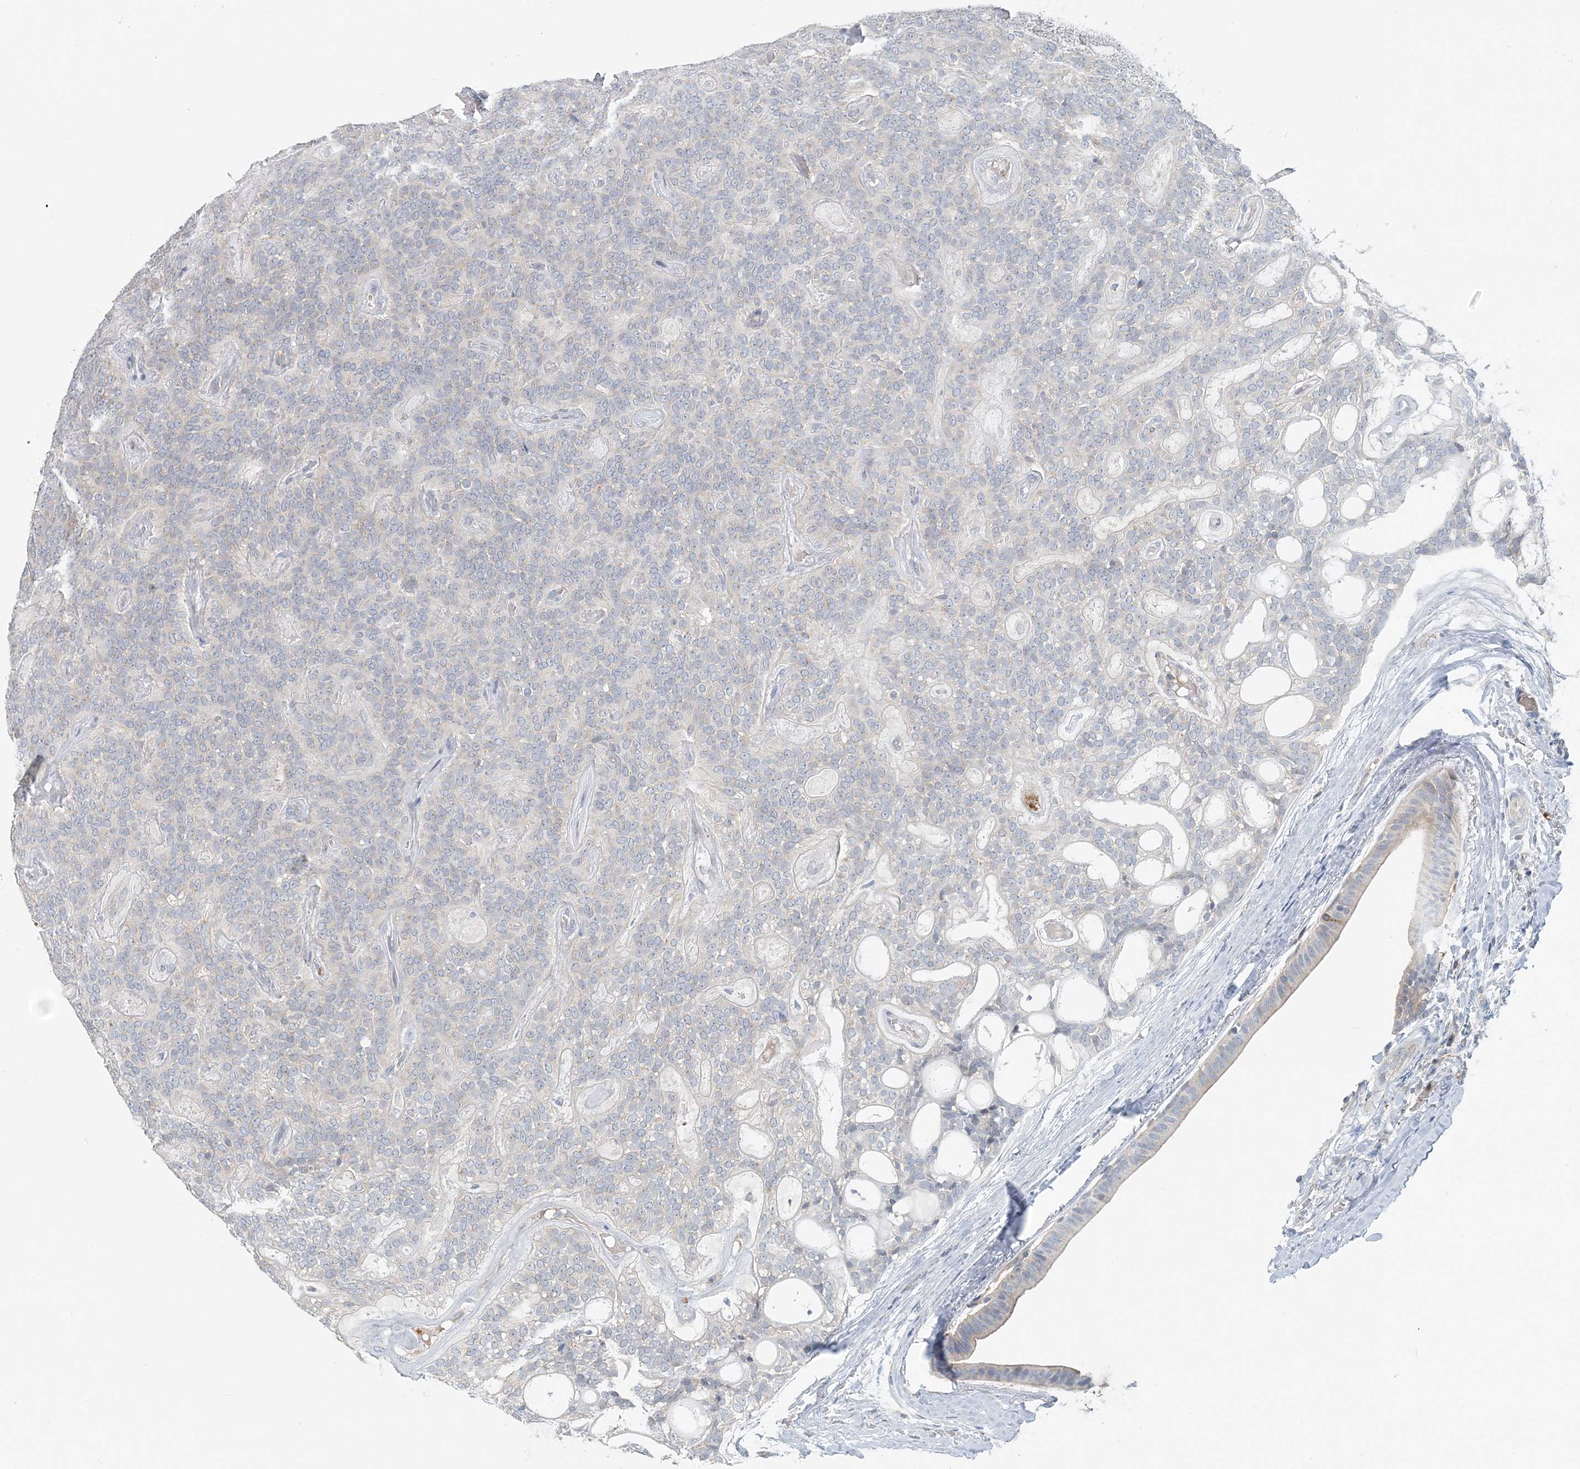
{"staining": {"intensity": "negative", "quantity": "none", "location": "none"}, "tissue": "head and neck cancer", "cell_type": "Tumor cells", "image_type": "cancer", "snomed": [{"axis": "morphology", "description": "Adenocarcinoma, NOS"}, {"axis": "topography", "description": "Head-Neck"}], "caption": "Head and neck cancer (adenocarcinoma) was stained to show a protein in brown. There is no significant staining in tumor cells.", "gene": "NAA11", "patient": {"sex": "male", "age": 66}}